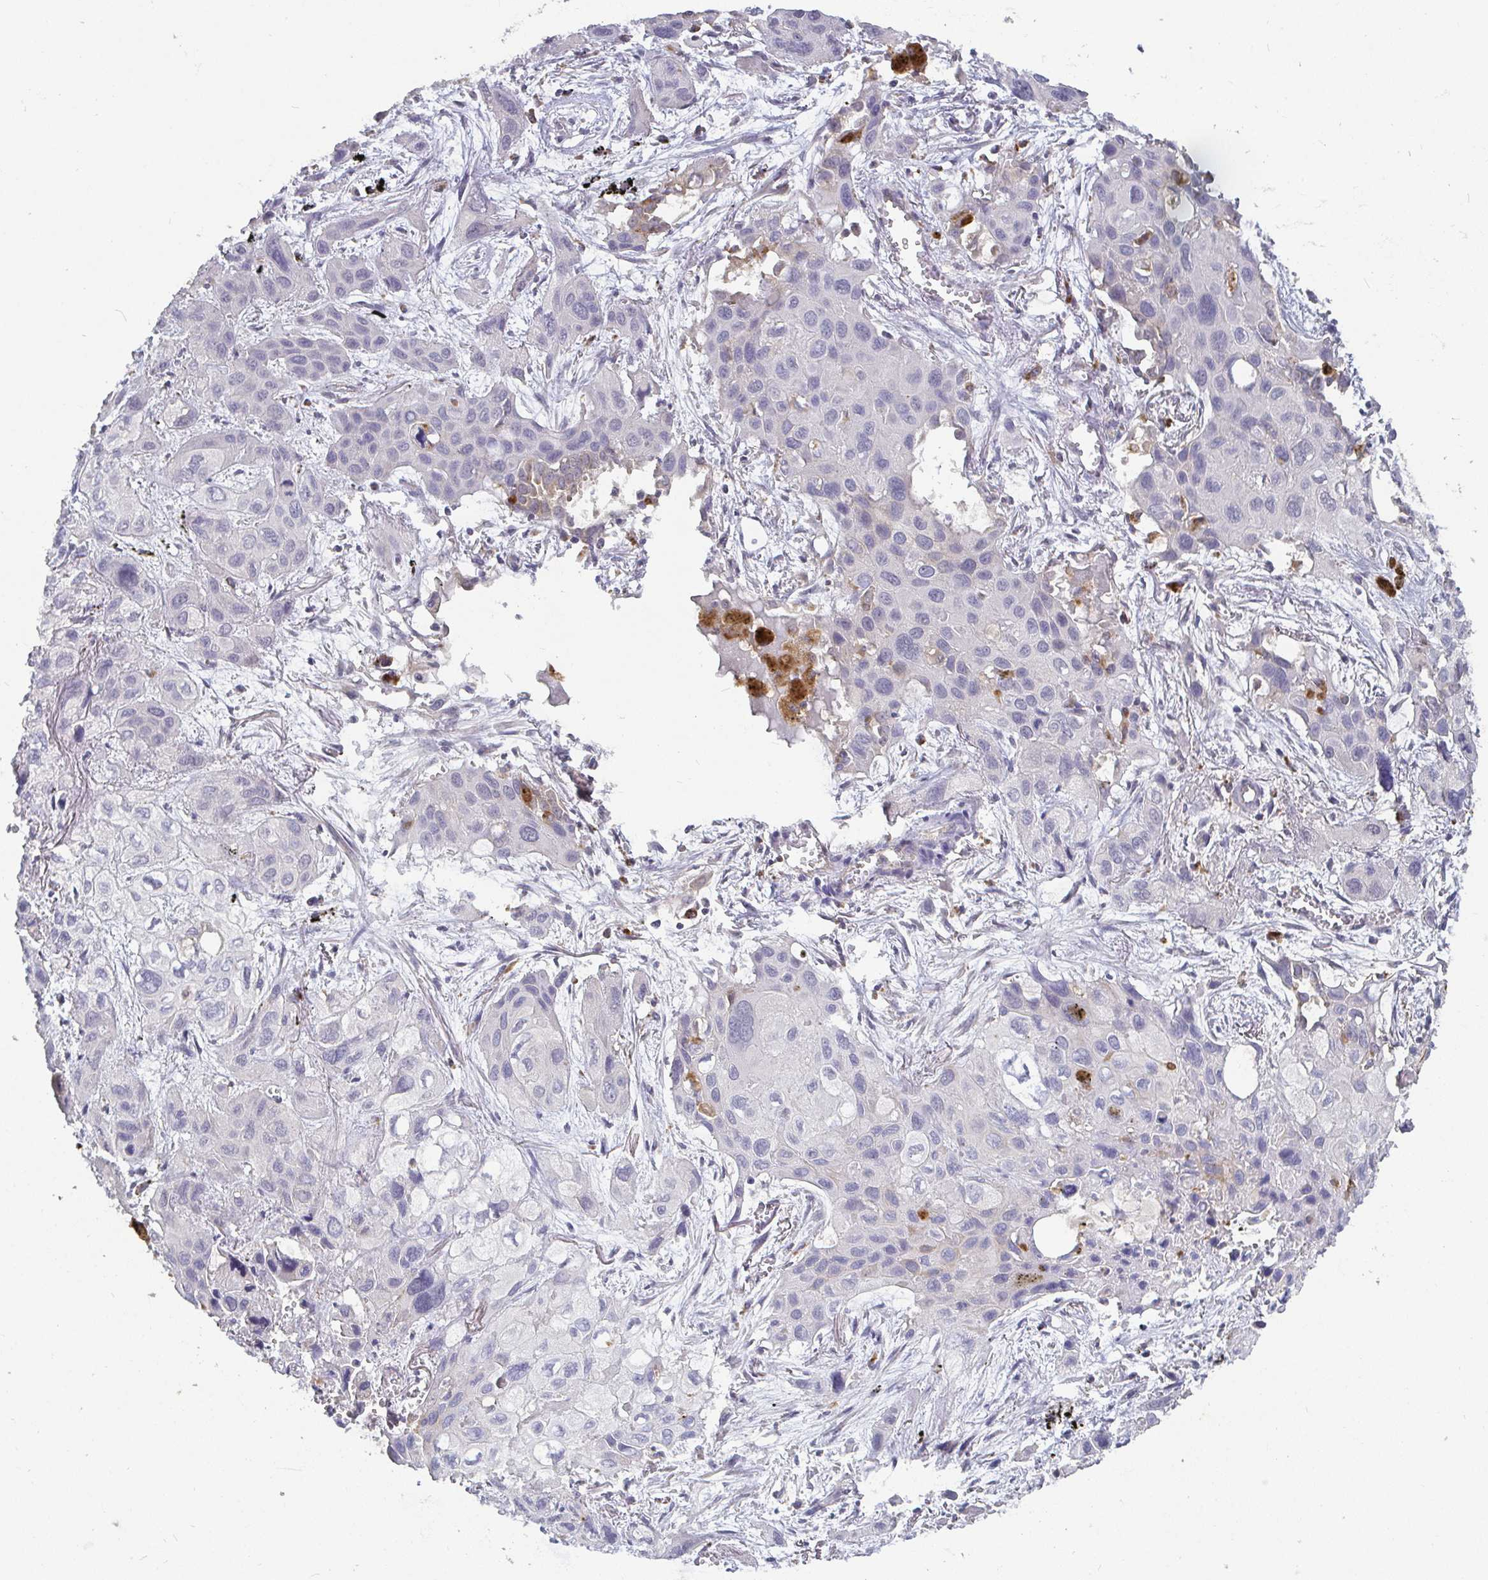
{"staining": {"intensity": "negative", "quantity": "none", "location": "none"}, "tissue": "lung cancer", "cell_type": "Tumor cells", "image_type": "cancer", "snomed": [{"axis": "morphology", "description": "Squamous cell carcinoma, NOS"}, {"axis": "morphology", "description": "Squamous cell carcinoma, metastatic, NOS"}, {"axis": "topography", "description": "Lung"}], "caption": "This is an IHC image of human lung squamous cell carcinoma. There is no staining in tumor cells.", "gene": "CDH18", "patient": {"sex": "male", "age": 59}}